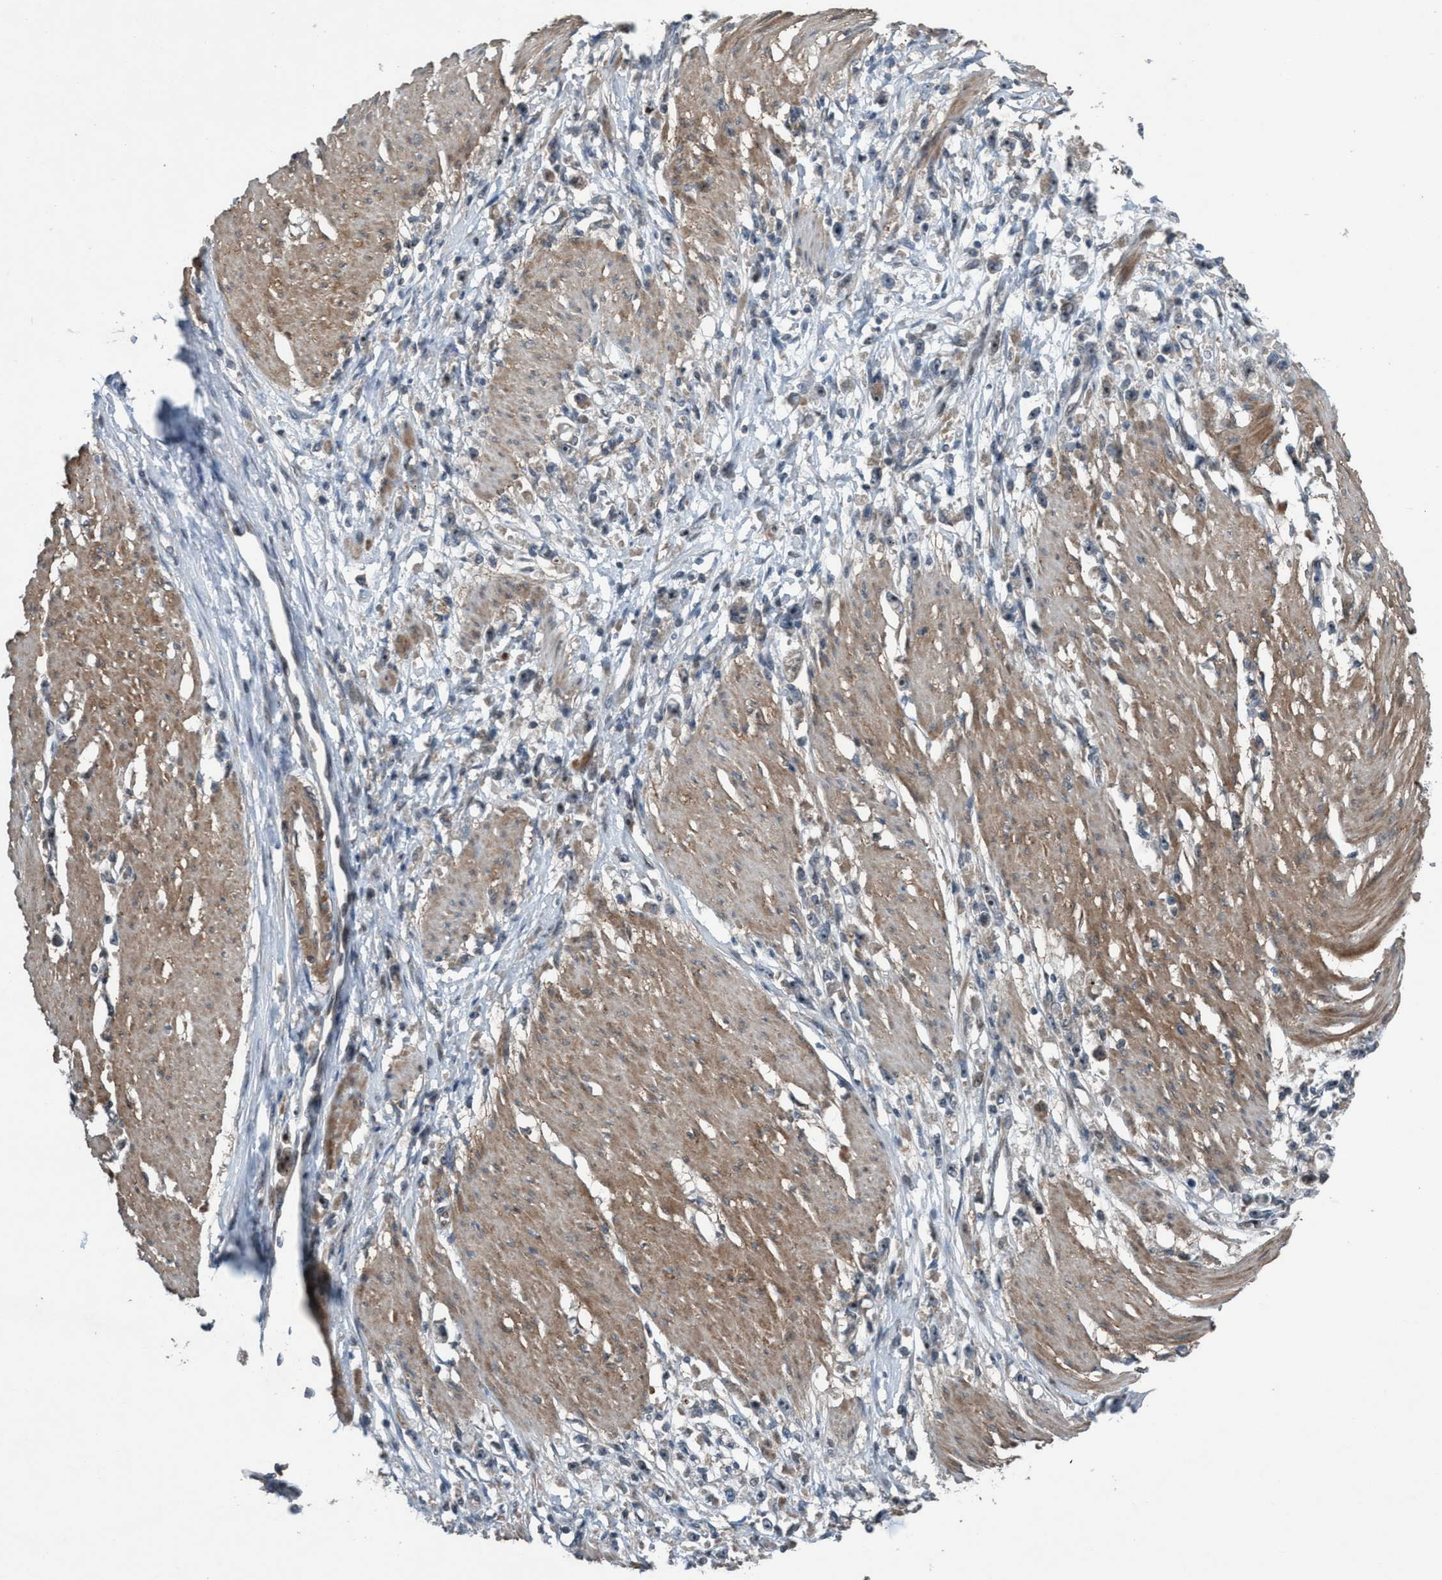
{"staining": {"intensity": "weak", "quantity": "<25%", "location": "cytoplasmic/membranous"}, "tissue": "stomach cancer", "cell_type": "Tumor cells", "image_type": "cancer", "snomed": [{"axis": "morphology", "description": "Adenocarcinoma, NOS"}, {"axis": "topography", "description": "Stomach"}], "caption": "This is an IHC image of stomach cancer (adenocarcinoma). There is no staining in tumor cells.", "gene": "NISCH", "patient": {"sex": "female", "age": 59}}